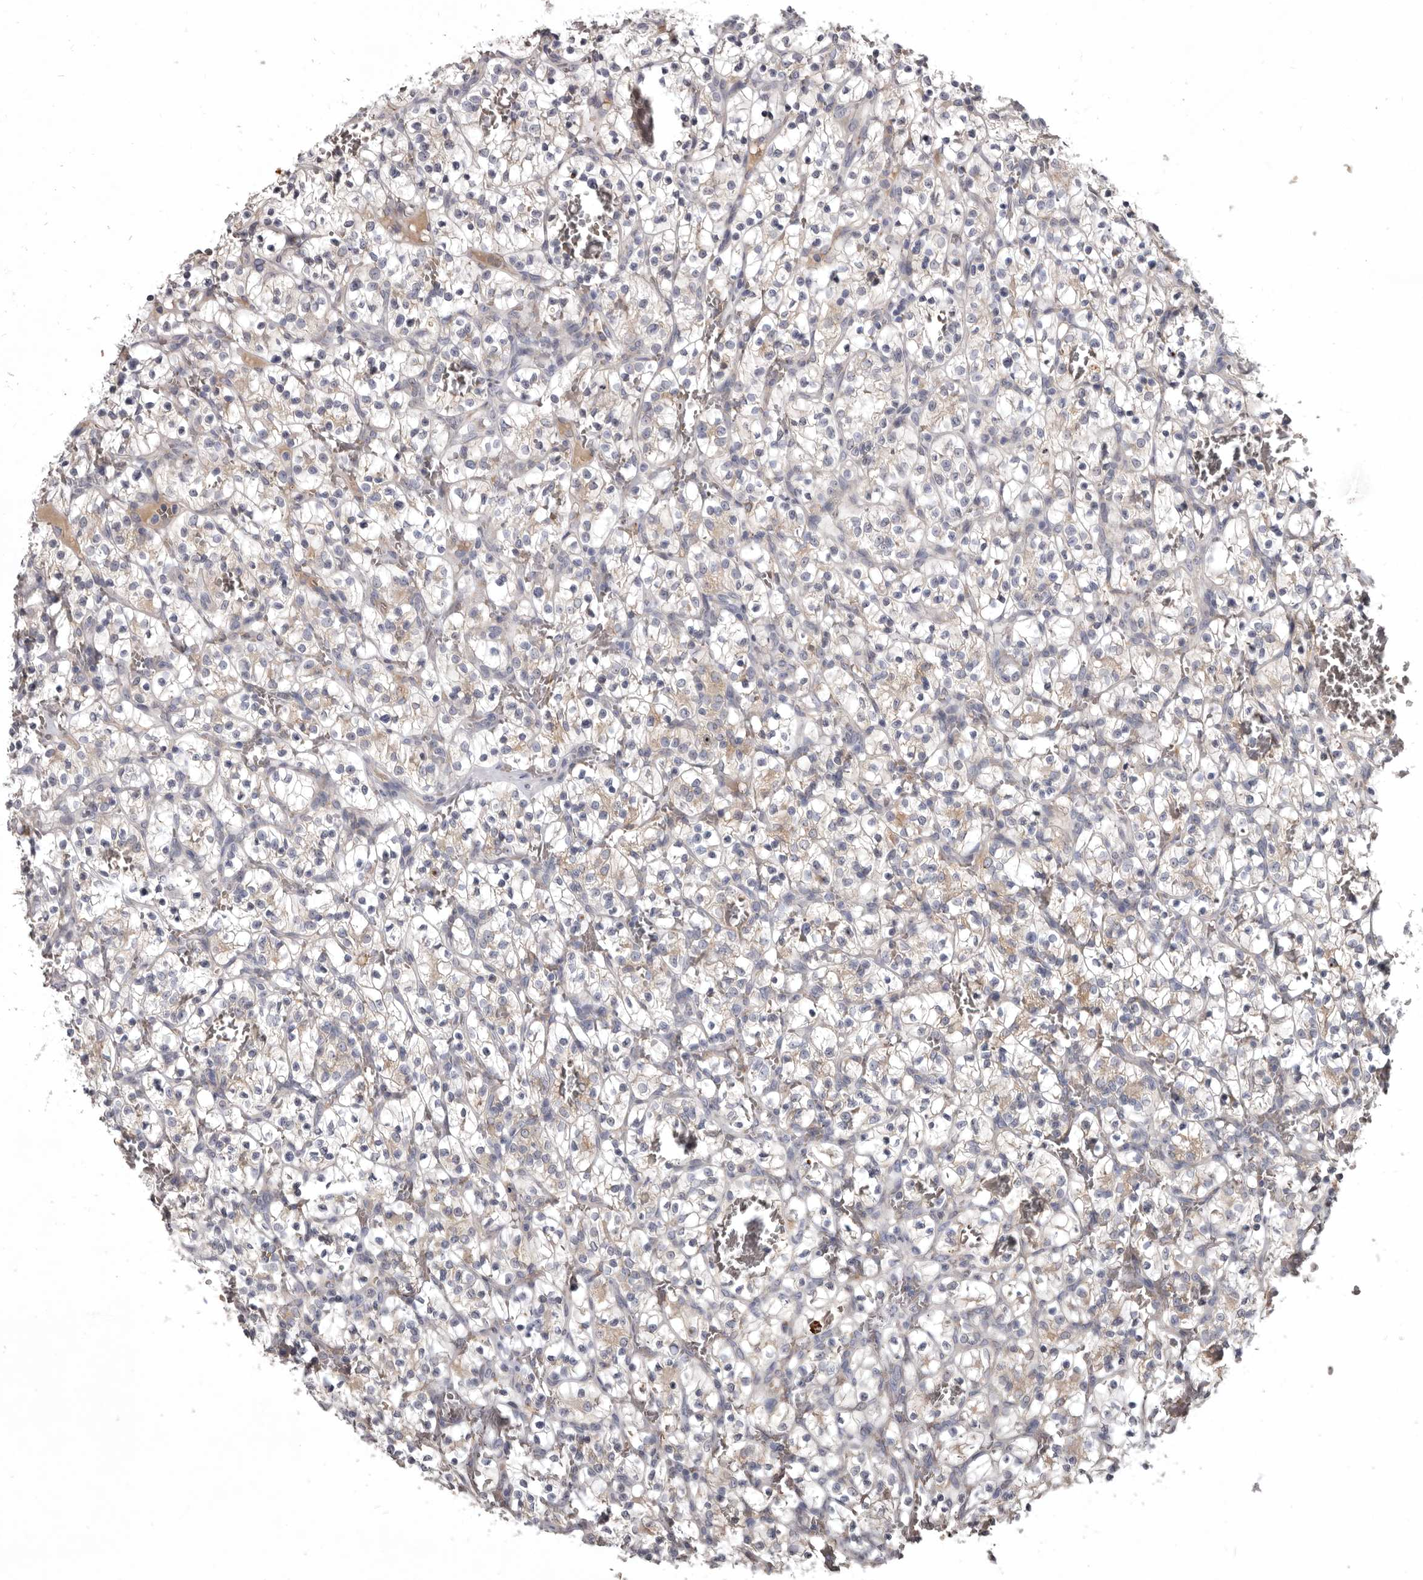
{"staining": {"intensity": "weak", "quantity": "<25%", "location": "cytoplasmic/membranous"}, "tissue": "renal cancer", "cell_type": "Tumor cells", "image_type": "cancer", "snomed": [{"axis": "morphology", "description": "Adenocarcinoma, NOS"}, {"axis": "topography", "description": "Kidney"}], "caption": "An image of human renal cancer (adenocarcinoma) is negative for staining in tumor cells. (Stains: DAB immunohistochemistry with hematoxylin counter stain, Microscopy: brightfield microscopy at high magnification).", "gene": "NENF", "patient": {"sex": "female", "age": 57}}